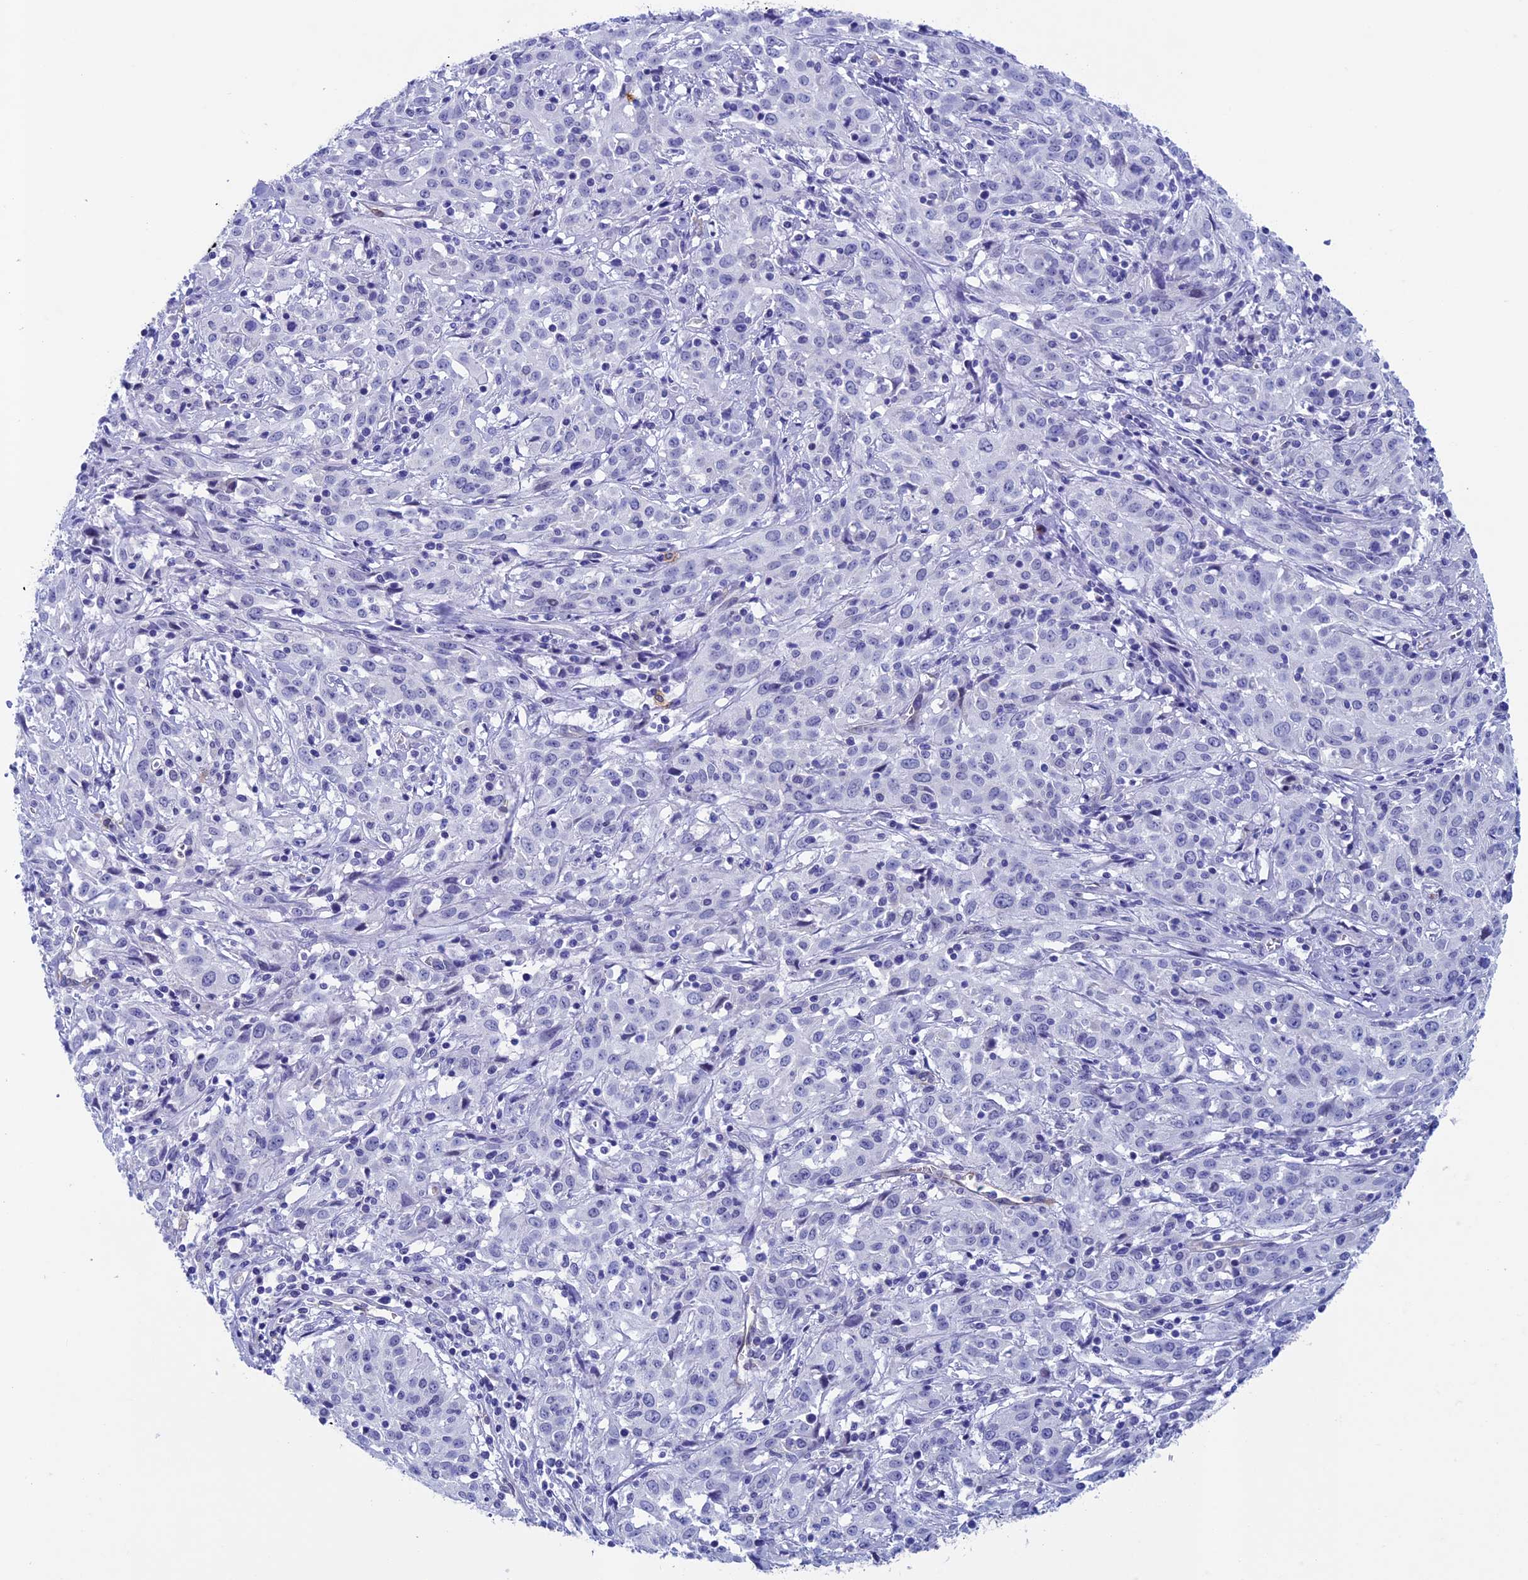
{"staining": {"intensity": "negative", "quantity": "none", "location": "none"}, "tissue": "cervical cancer", "cell_type": "Tumor cells", "image_type": "cancer", "snomed": [{"axis": "morphology", "description": "Squamous cell carcinoma, NOS"}, {"axis": "topography", "description": "Cervix"}], "caption": "There is no significant staining in tumor cells of cervical cancer (squamous cell carcinoma).", "gene": "INSYN1", "patient": {"sex": "female", "age": 57}}